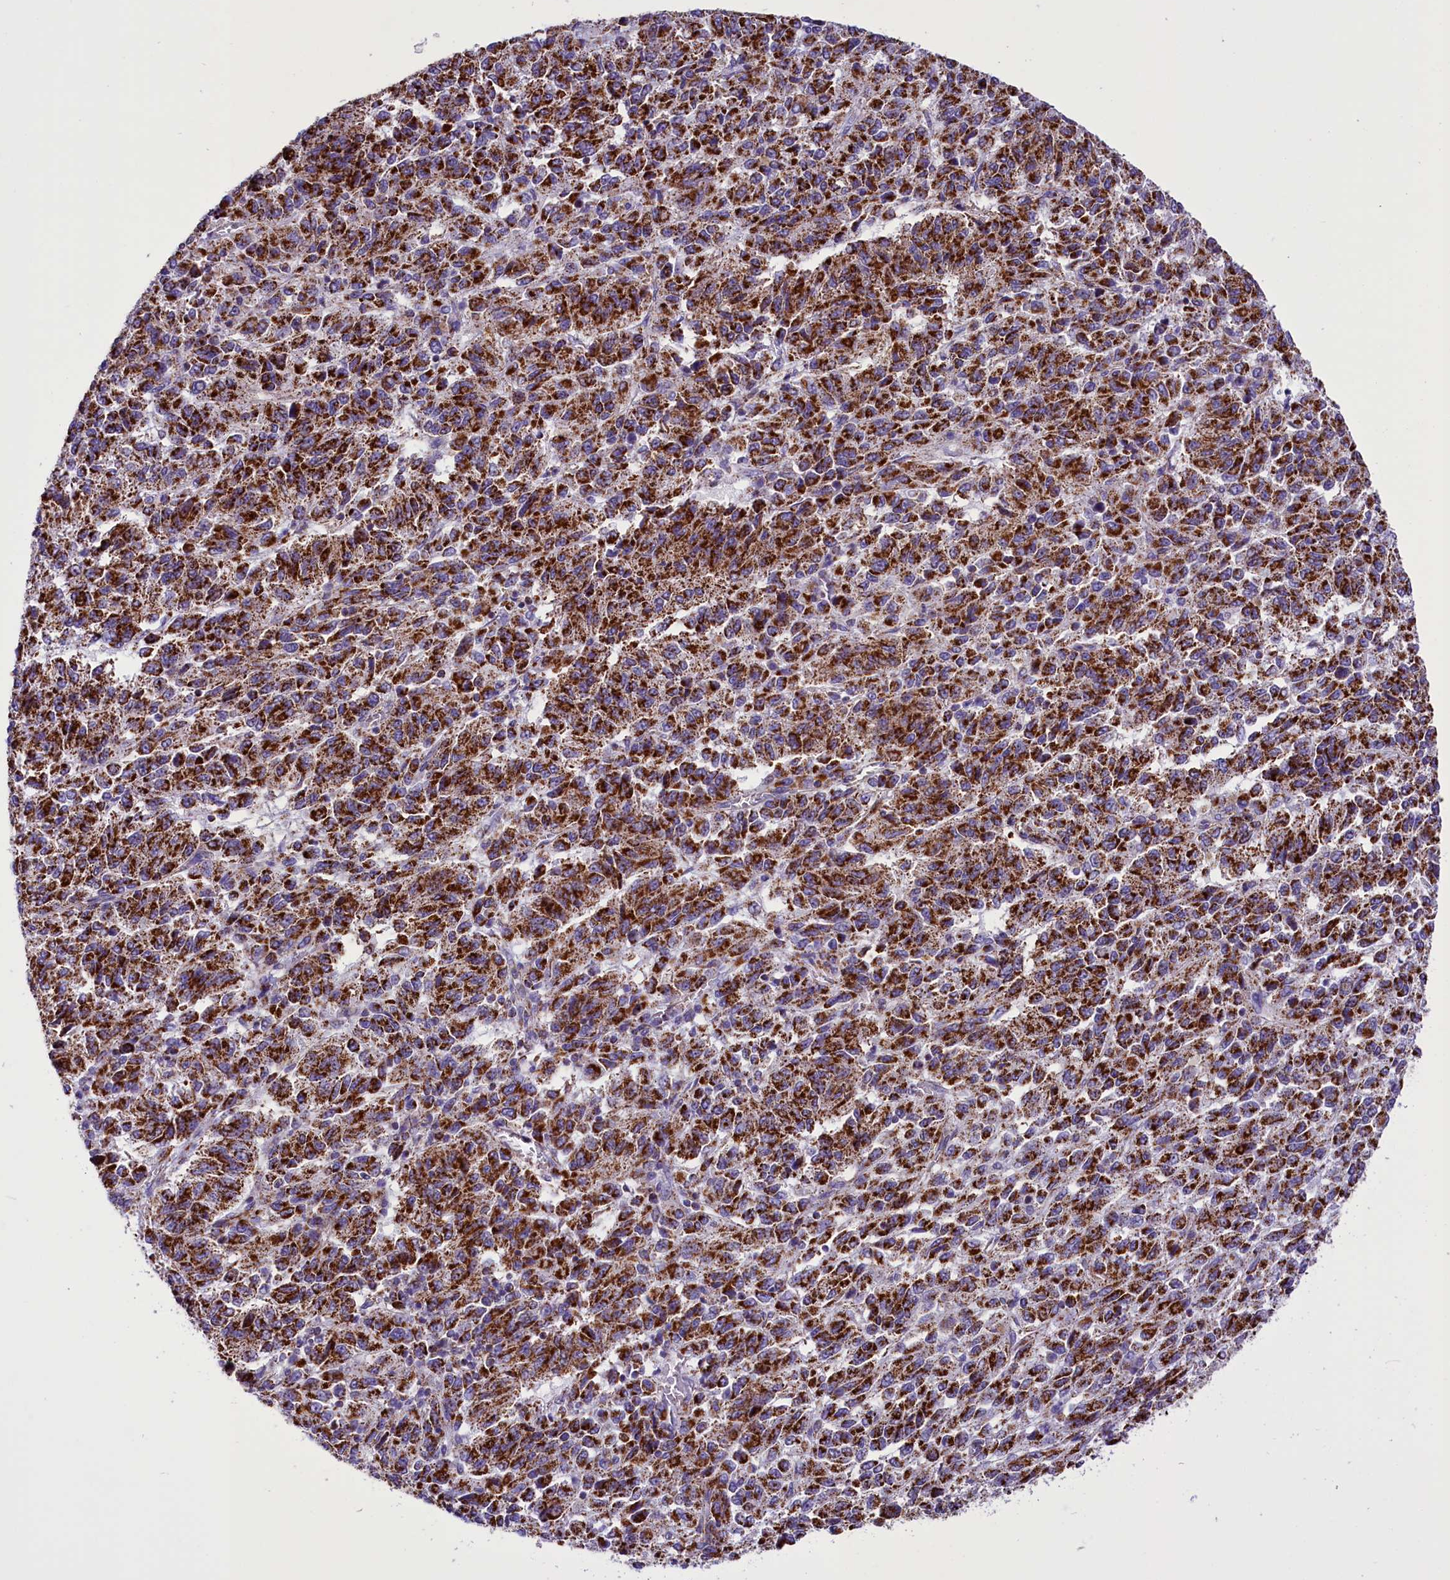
{"staining": {"intensity": "strong", "quantity": ">75%", "location": "cytoplasmic/membranous"}, "tissue": "melanoma", "cell_type": "Tumor cells", "image_type": "cancer", "snomed": [{"axis": "morphology", "description": "Malignant melanoma, Metastatic site"}, {"axis": "topography", "description": "Lung"}], "caption": "Protein expression analysis of melanoma displays strong cytoplasmic/membranous positivity in about >75% of tumor cells.", "gene": "ICA1L", "patient": {"sex": "male", "age": 64}}